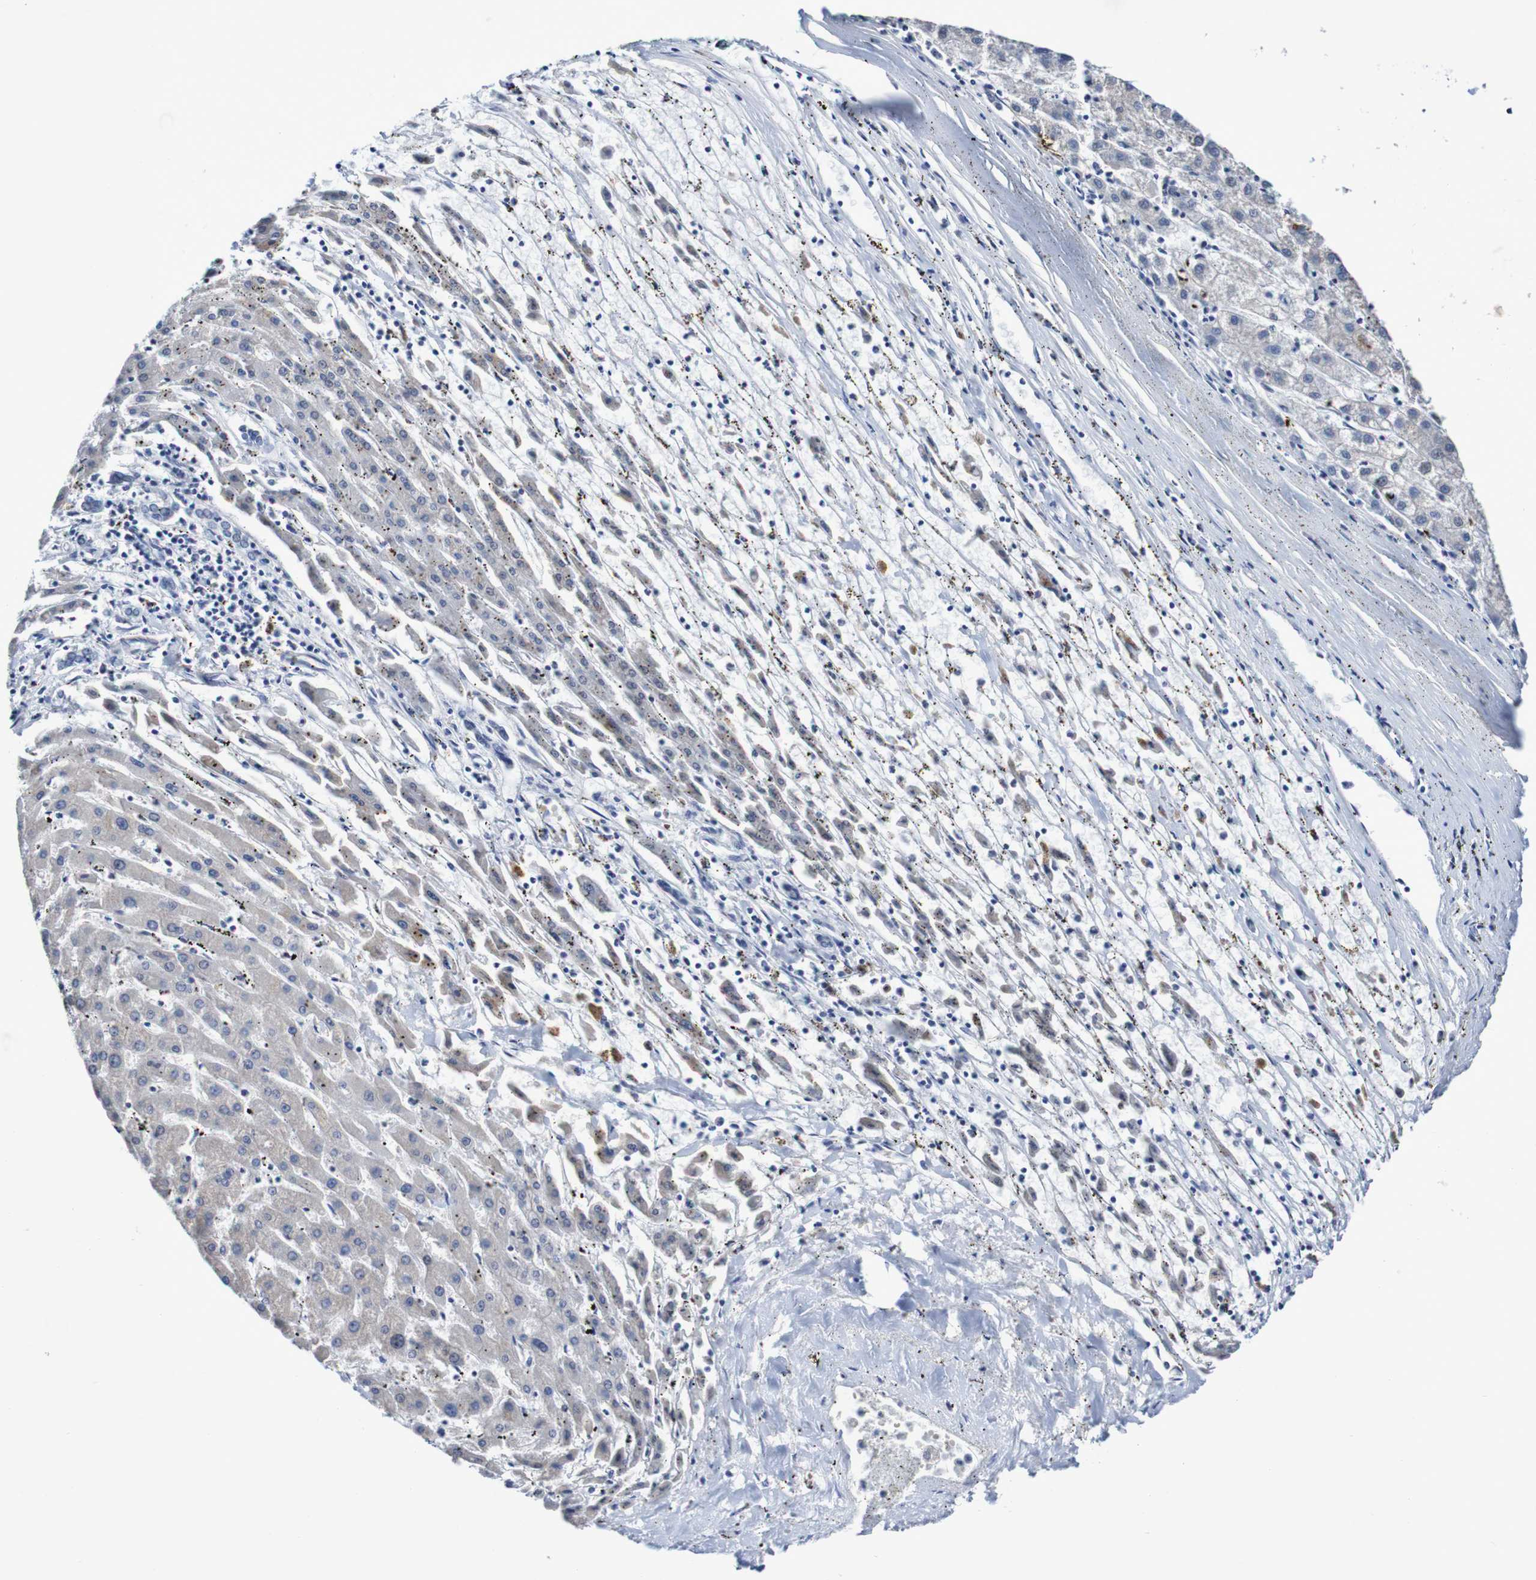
{"staining": {"intensity": "negative", "quantity": "none", "location": "none"}, "tissue": "liver cancer", "cell_type": "Tumor cells", "image_type": "cancer", "snomed": [{"axis": "morphology", "description": "Carcinoma, Hepatocellular, NOS"}, {"axis": "topography", "description": "Liver"}], "caption": "High magnification brightfield microscopy of liver hepatocellular carcinoma stained with DAB (brown) and counterstained with hematoxylin (blue): tumor cells show no significant expression.", "gene": "ACVR1C", "patient": {"sex": "male", "age": 72}}